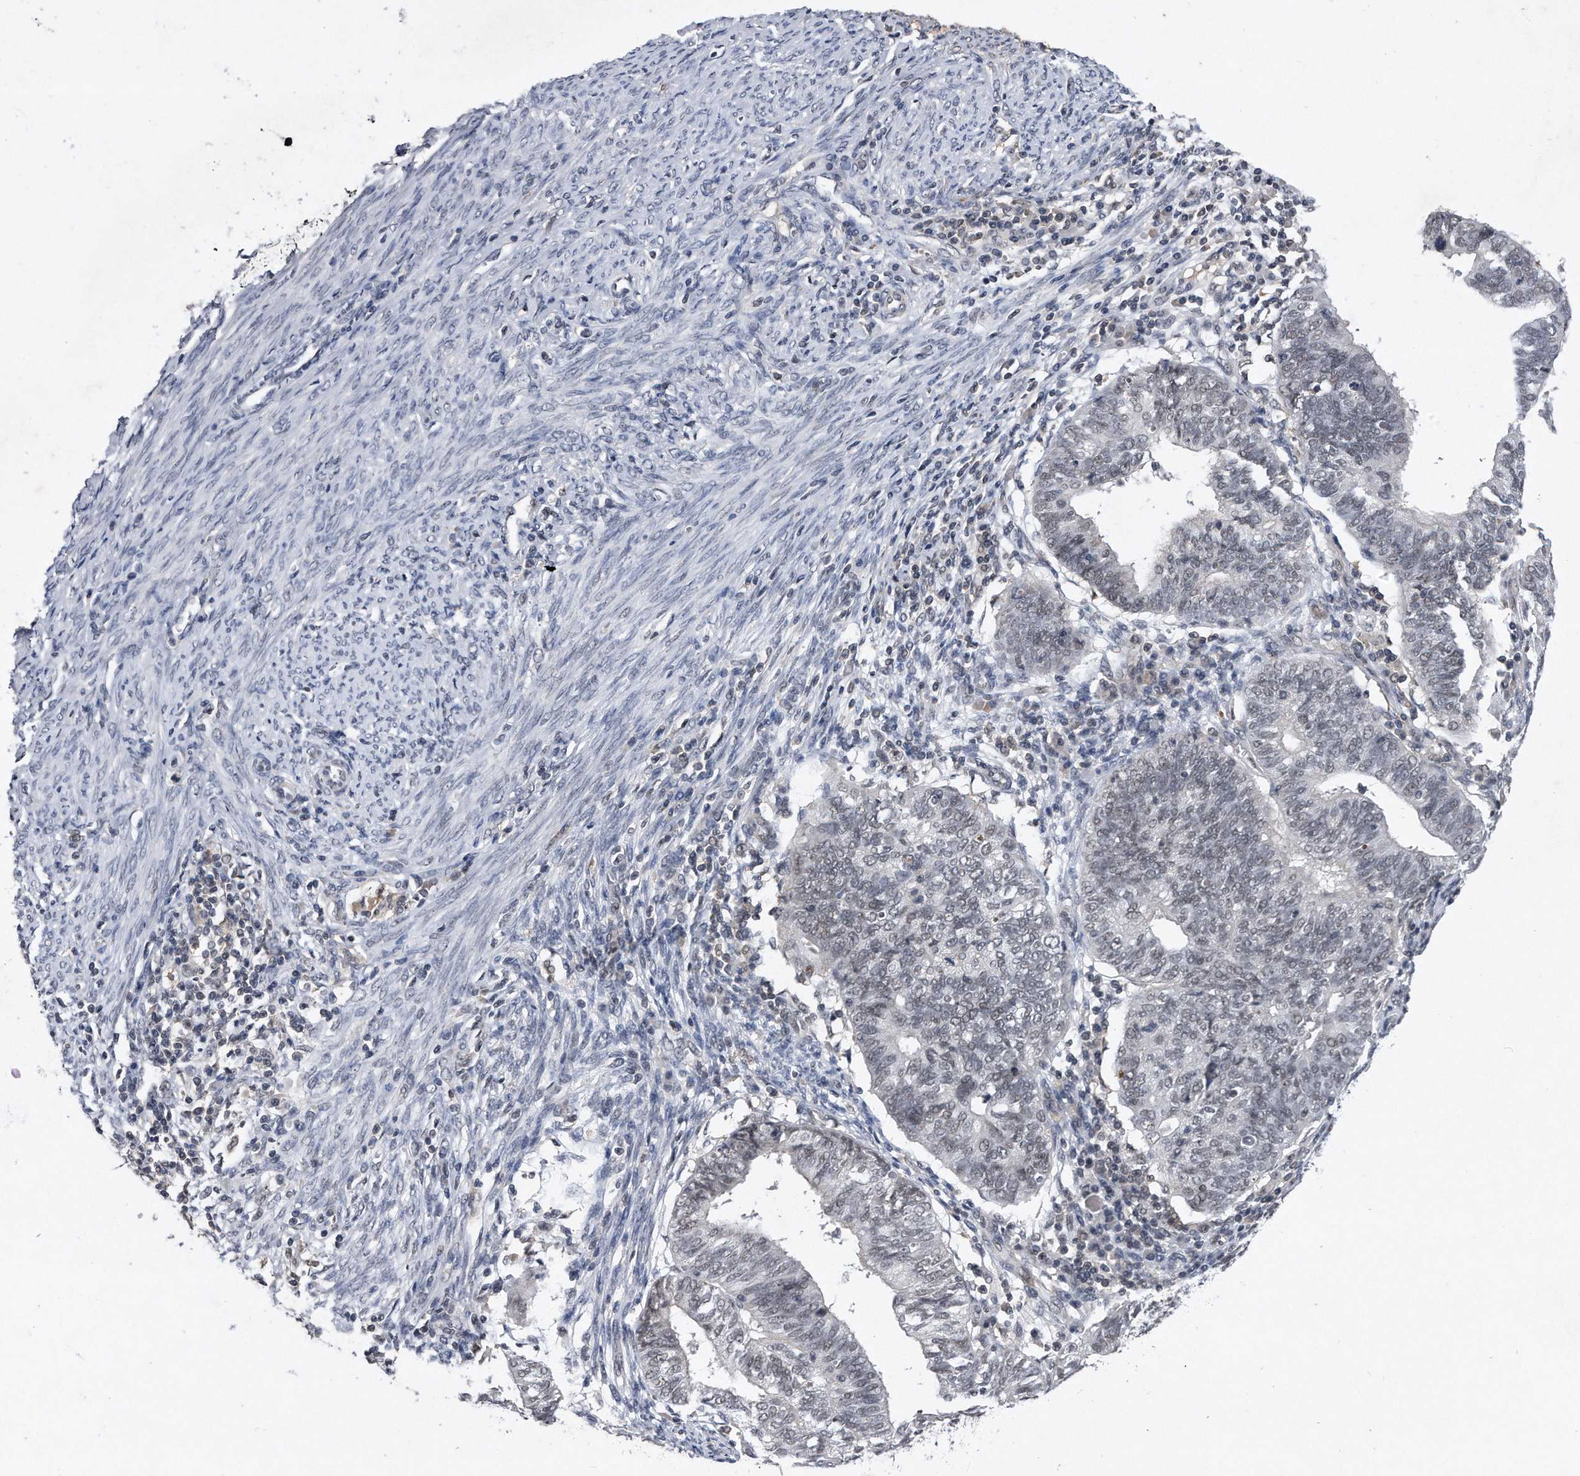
{"staining": {"intensity": "negative", "quantity": "none", "location": "none"}, "tissue": "endometrial cancer", "cell_type": "Tumor cells", "image_type": "cancer", "snomed": [{"axis": "morphology", "description": "Adenocarcinoma, NOS"}, {"axis": "topography", "description": "Uterus"}], "caption": "Protein analysis of endometrial adenocarcinoma exhibits no significant staining in tumor cells.", "gene": "VIRMA", "patient": {"sex": "female", "age": 77}}